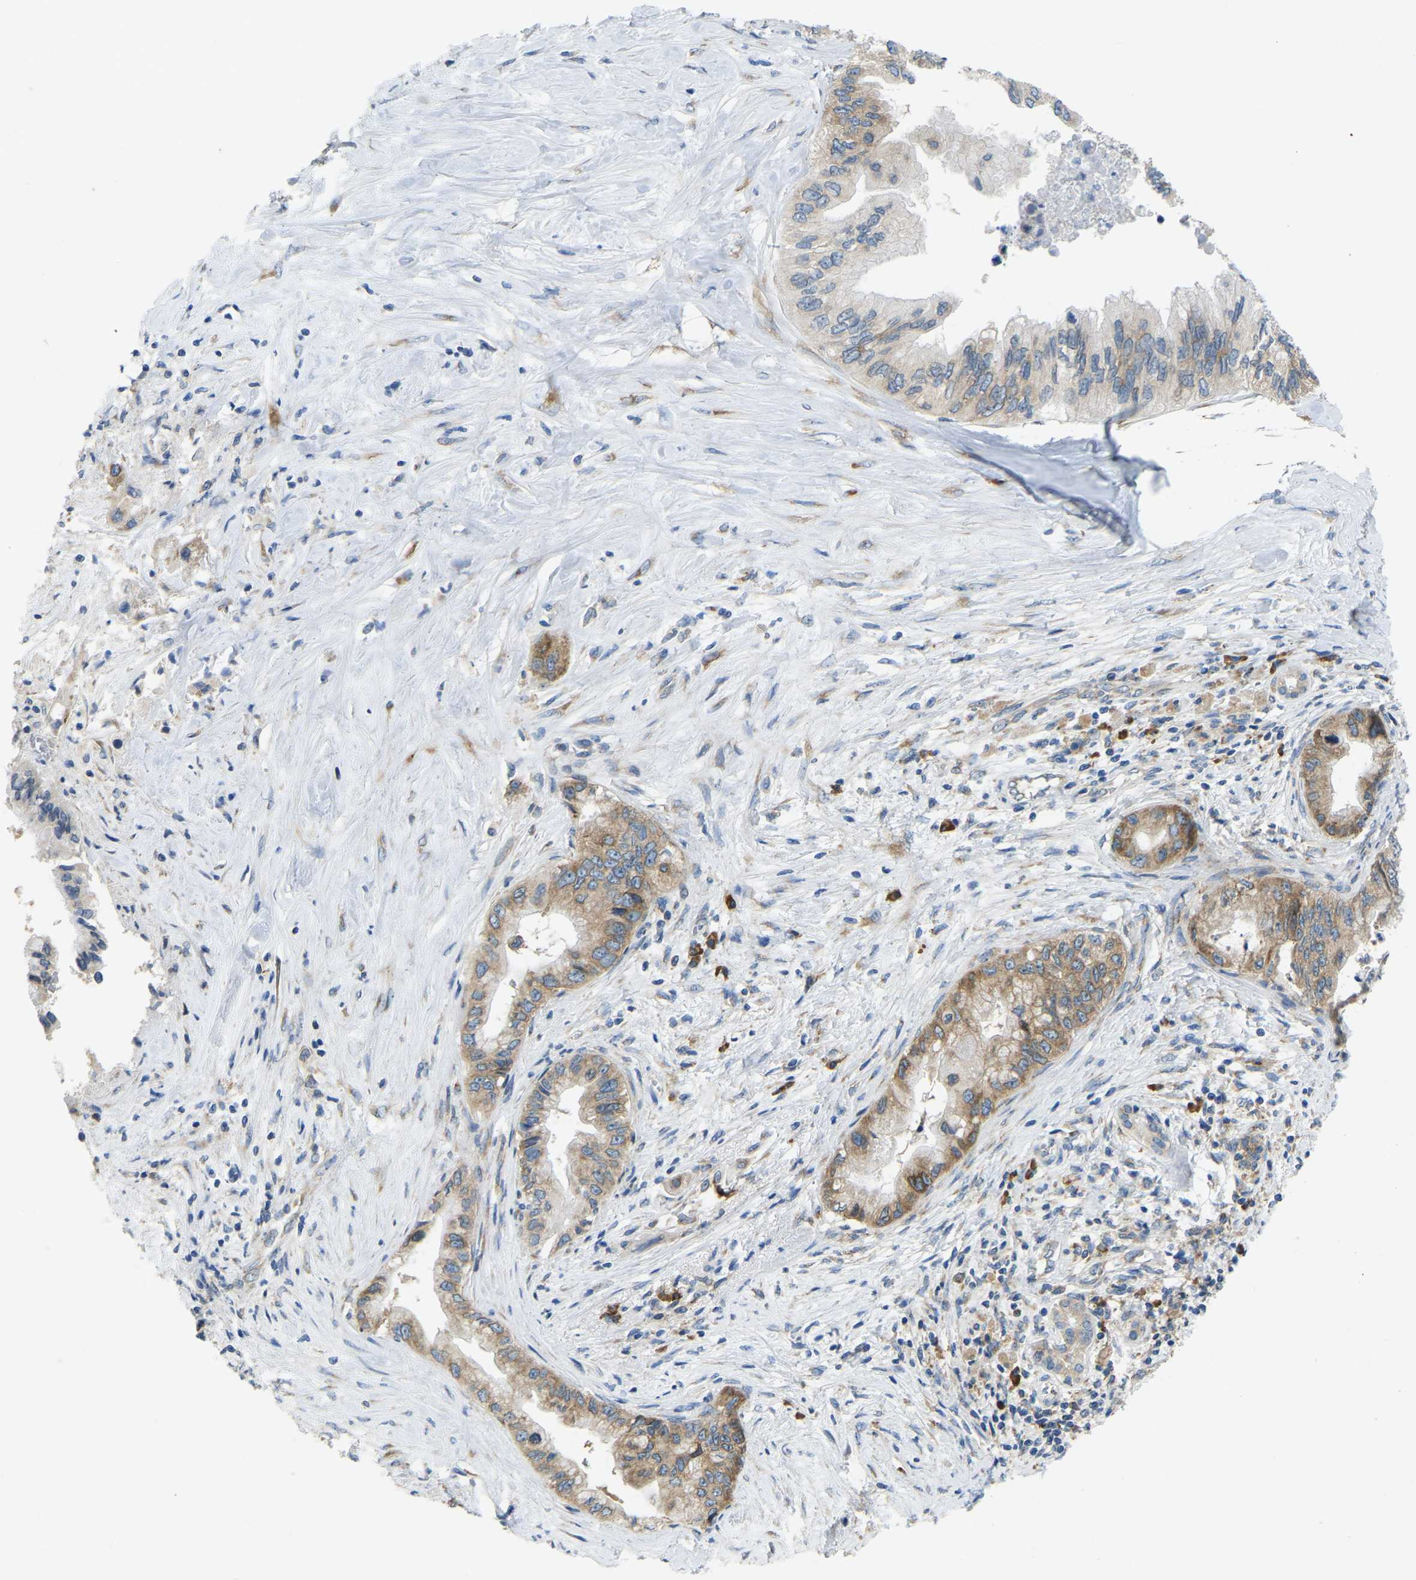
{"staining": {"intensity": "moderate", "quantity": ">75%", "location": "cytoplasmic/membranous"}, "tissue": "pancreatic cancer", "cell_type": "Tumor cells", "image_type": "cancer", "snomed": [{"axis": "morphology", "description": "Adenocarcinoma, NOS"}, {"axis": "topography", "description": "Pancreas"}], "caption": "Human pancreatic adenocarcinoma stained with a brown dye displays moderate cytoplasmic/membranous positive staining in about >75% of tumor cells.", "gene": "SND1", "patient": {"sex": "female", "age": 73}}